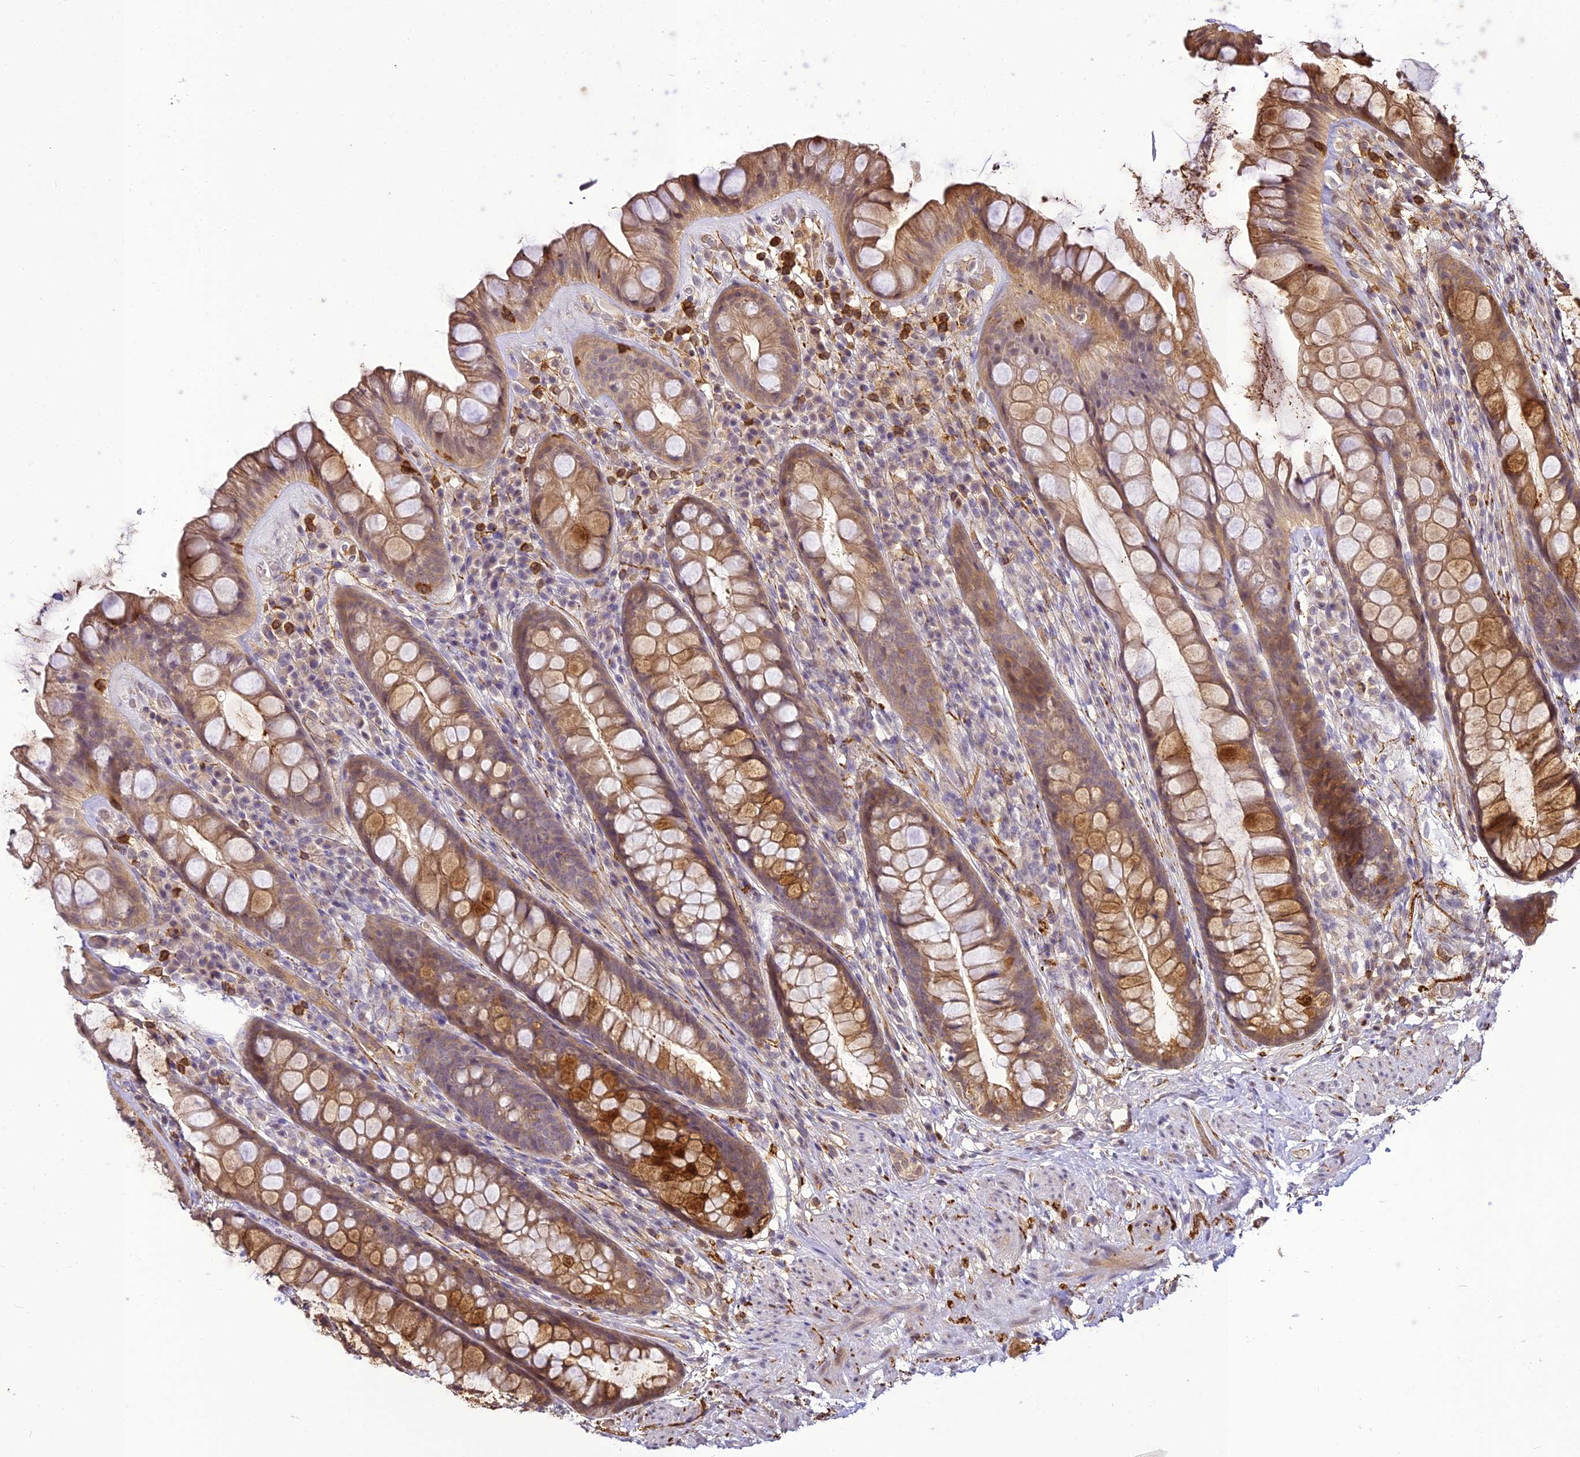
{"staining": {"intensity": "moderate", "quantity": "25%-75%", "location": "cytoplasmic/membranous"}, "tissue": "rectum", "cell_type": "Glandular cells", "image_type": "normal", "snomed": [{"axis": "morphology", "description": "Normal tissue, NOS"}, {"axis": "topography", "description": "Rectum"}], "caption": "Protein staining by IHC exhibits moderate cytoplasmic/membranous expression in about 25%-75% of glandular cells in normal rectum. The staining was performed using DAB, with brown indicating positive protein expression. Nuclei are stained blue with hematoxylin.", "gene": "BCDIN3D", "patient": {"sex": "male", "age": 74}}